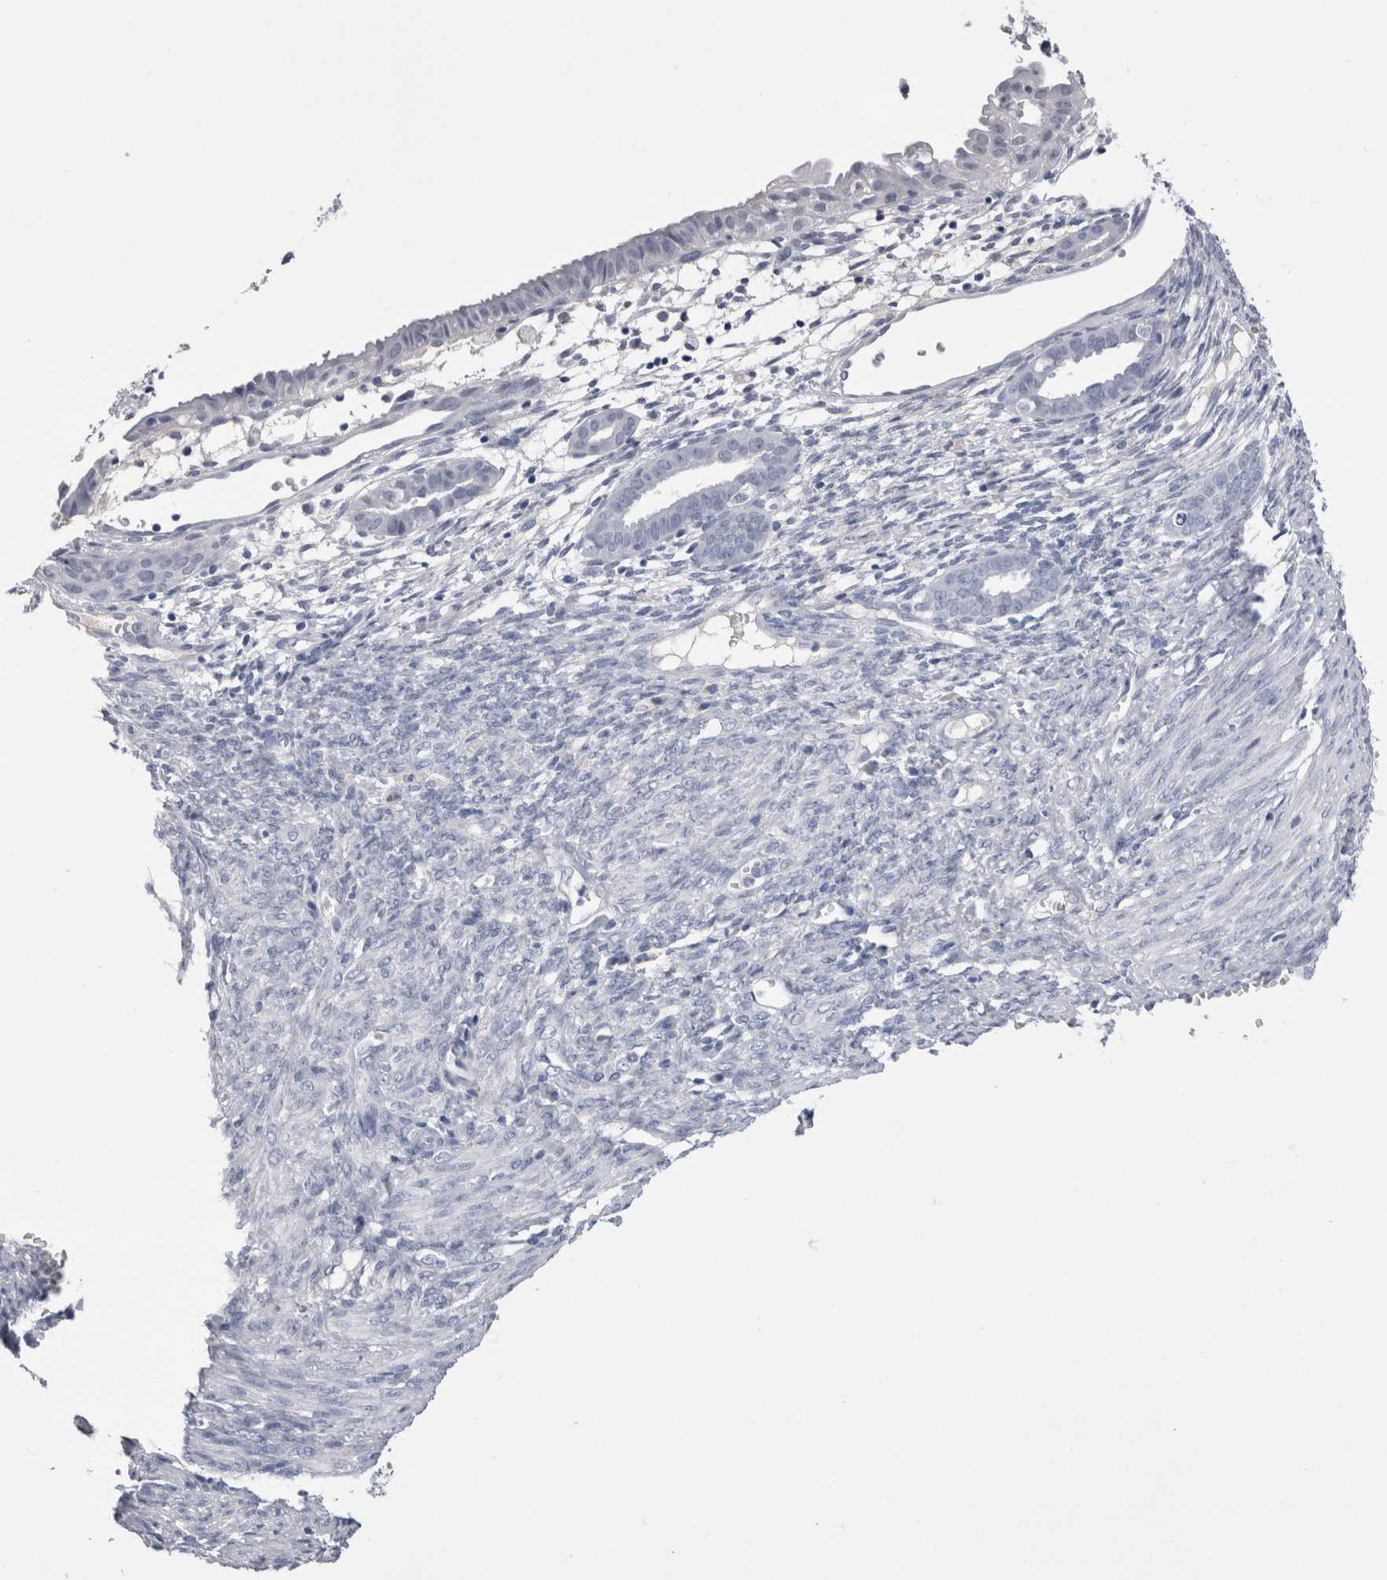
{"staining": {"intensity": "negative", "quantity": "none", "location": "none"}, "tissue": "cervical cancer", "cell_type": "Tumor cells", "image_type": "cancer", "snomed": [{"axis": "morphology", "description": "Normal tissue, NOS"}, {"axis": "morphology", "description": "Adenocarcinoma, NOS"}, {"axis": "topography", "description": "Cervix"}, {"axis": "topography", "description": "Endometrium"}], "caption": "Immunohistochemistry (IHC) histopathology image of cervical cancer stained for a protein (brown), which reveals no staining in tumor cells.", "gene": "CDHR5", "patient": {"sex": "female", "age": 86}}